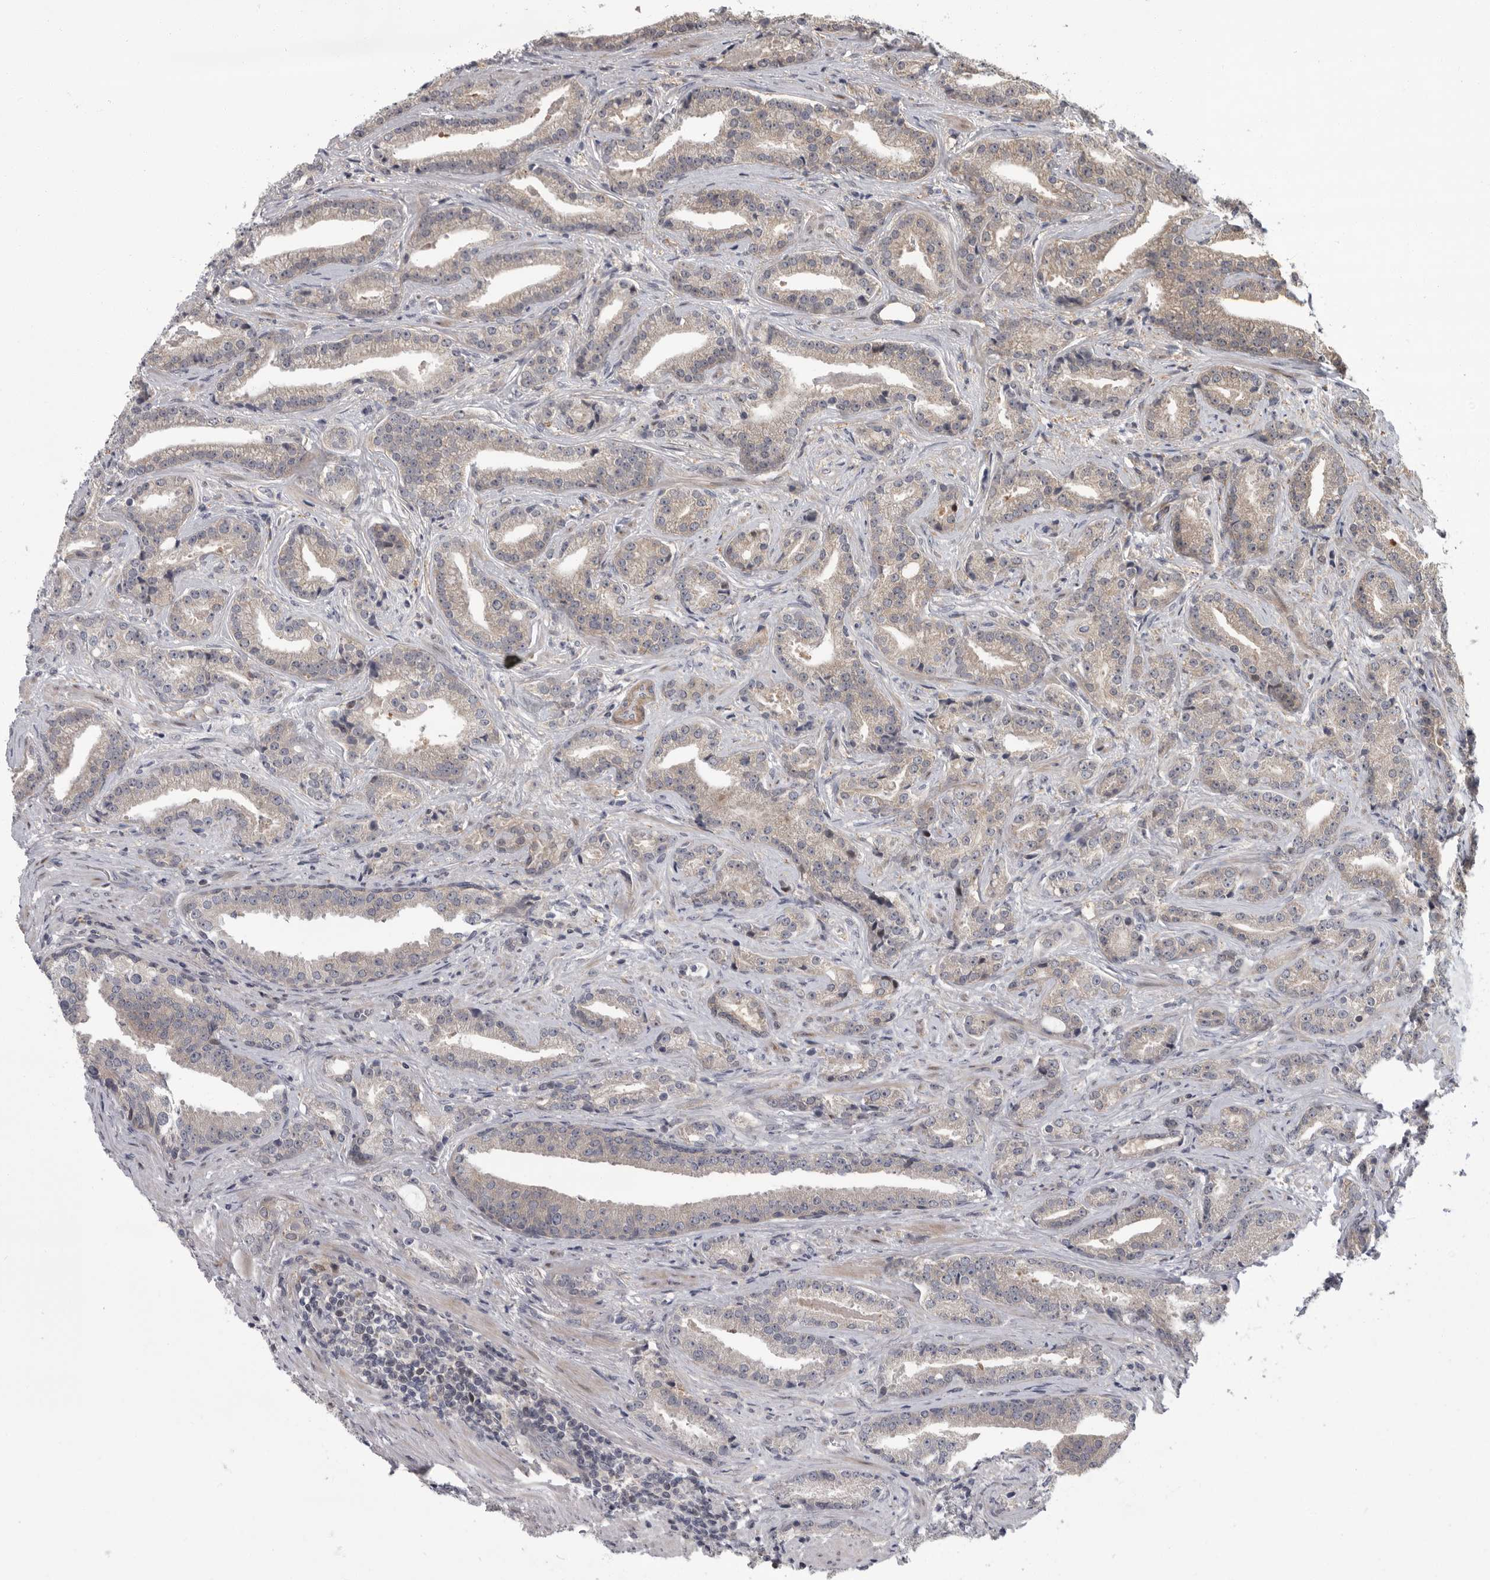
{"staining": {"intensity": "weak", "quantity": "<25%", "location": "cytoplasmic/membranous"}, "tissue": "prostate cancer", "cell_type": "Tumor cells", "image_type": "cancer", "snomed": [{"axis": "morphology", "description": "Adenocarcinoma, Low grade"}, {"axis": "topography", "description": "Prostate"}], "caption": "This is a photomicrograph of IHC staining of low-grade adenocarcinoma (prostate), which shows no staining in tumor cells.", "gene": "PDE7A", "patient": {"sex": "male", "age": 67}}